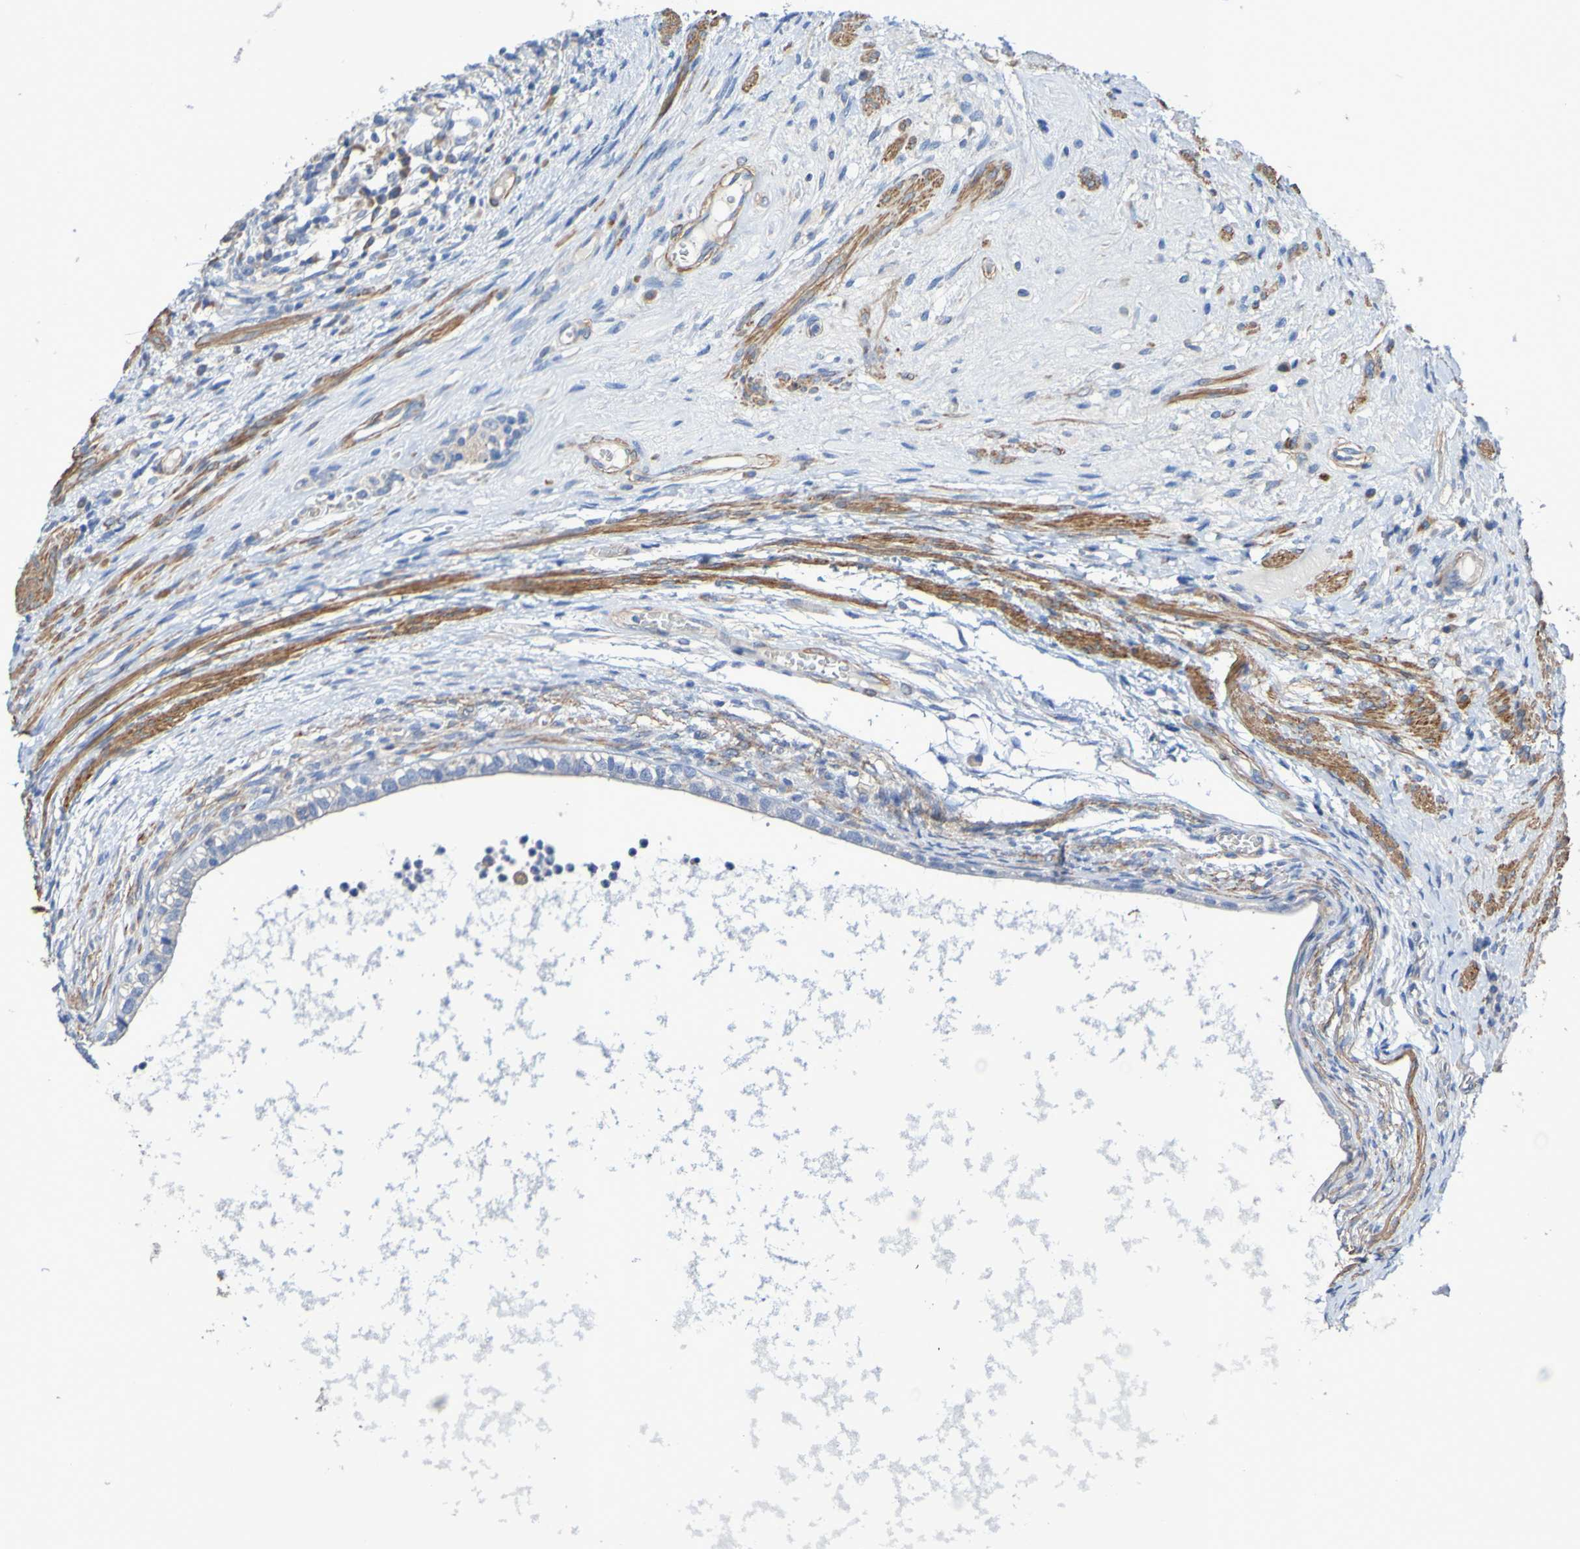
{"staining": {"intensity": "negative", "quantity": "none", "location": "none"}, "tissue": "testis cancer", "cell_type": "Tumor cells", "image_type": "cancer", "snomed": [{"axis": "morphology", "description": "Carcinoma, Embryonal, NOS"}, {"axis": "topography", "description": "Testis"}], "caption": "Histopathology image shows no protein staining in tumor cells of testis cancer (embryonal carcinoma) tissue.", "gene": "SRPRB", "patient": {"sex": "male", "age": 26}}